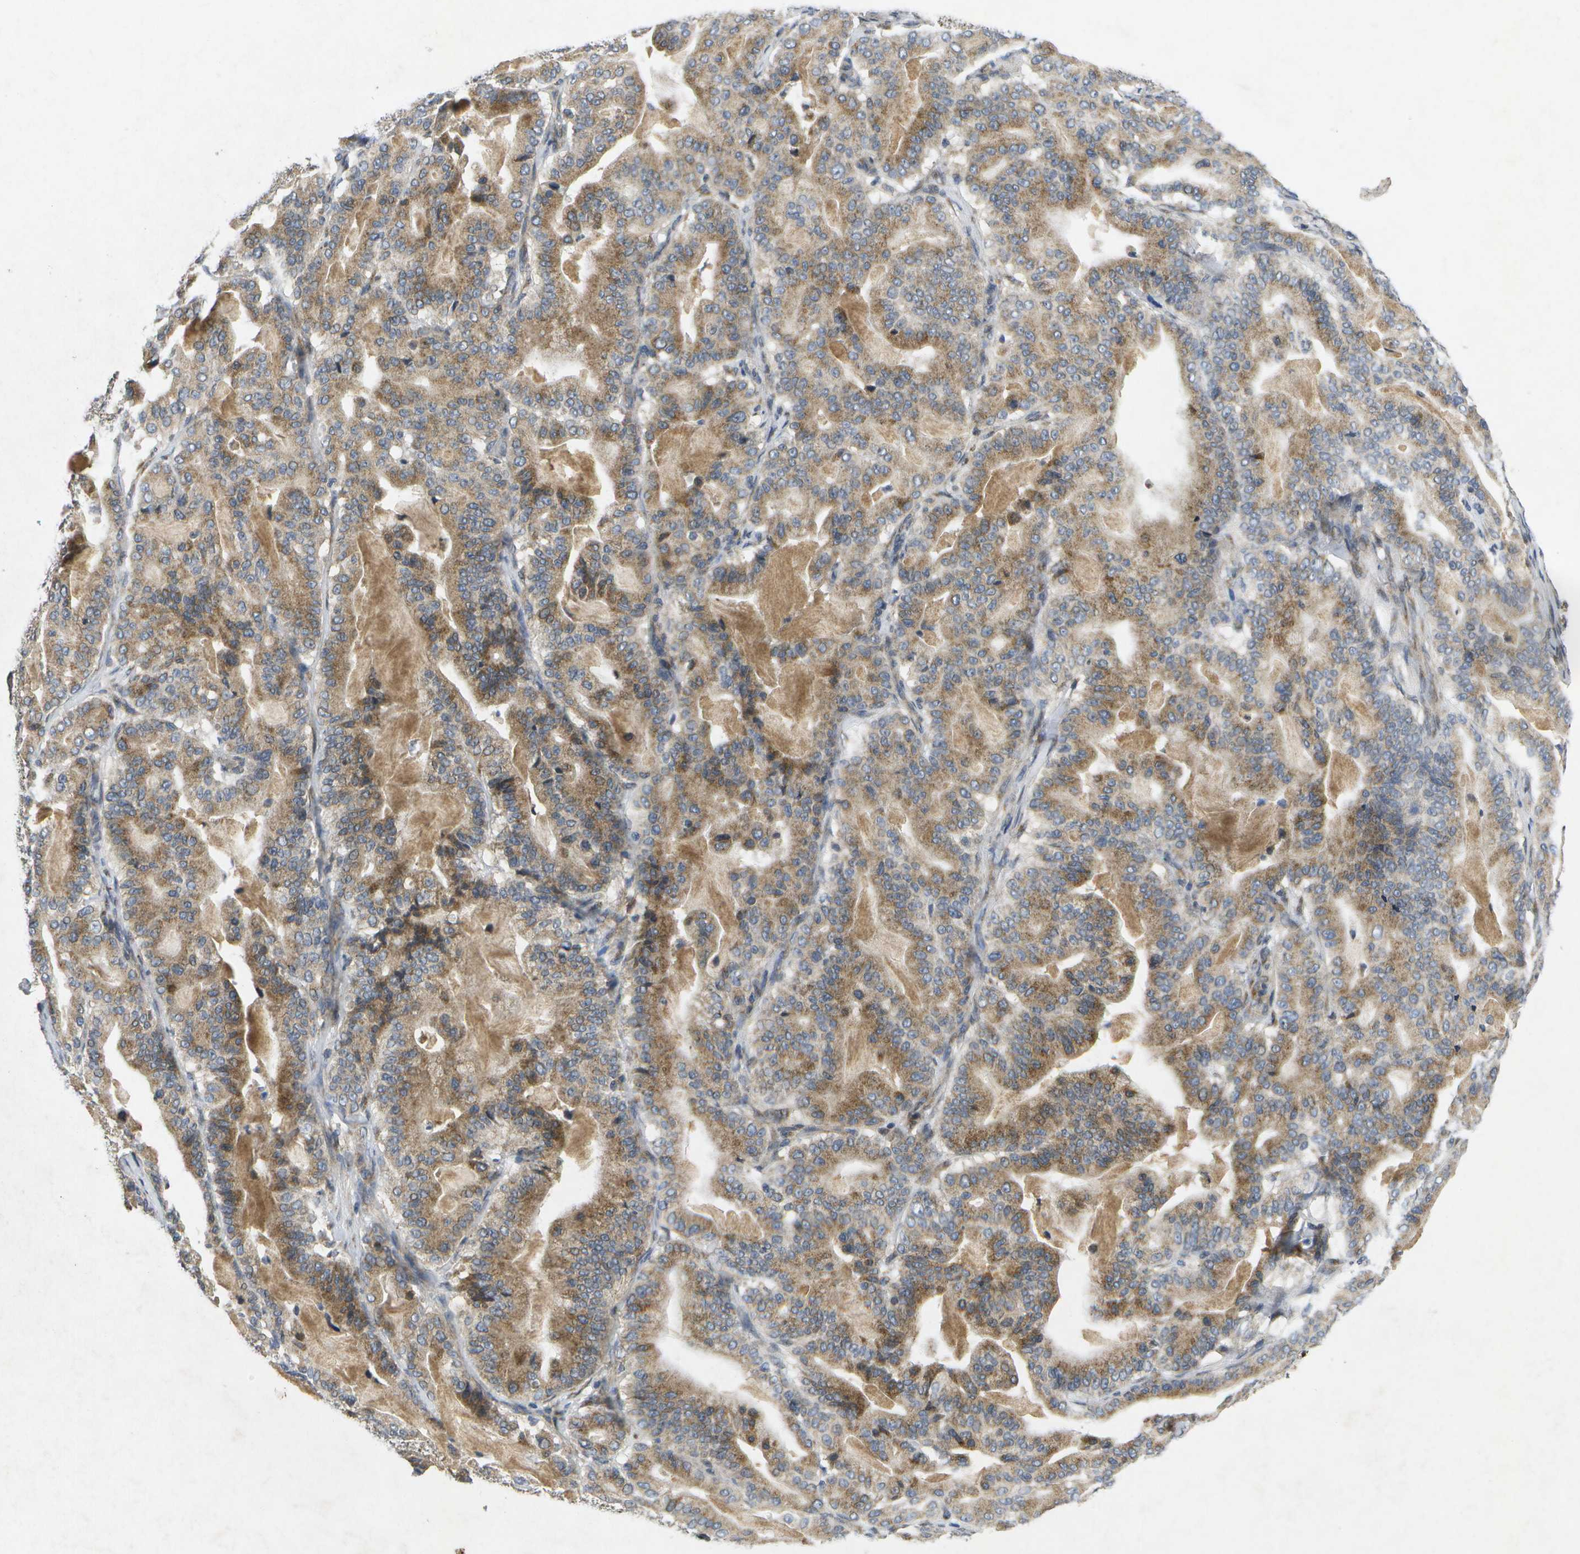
{"staining": {"intensity": "moderate", "quantity": ">75%", "location": "cytoplasmic/membranous"}, "tissue": "pancreatic cancer", "cell_type": "Tumor cells", "image_type": "cancer", "snomed": [{"axis": "morphology", "description": "Adenocarcinoma, NOS"}, {"axis": "topography", "description": "Pancreas"}], "caption": "Brown immunohistochemical staining in human pancreatic adenocarcinoma reveals moderate cytoplasmic/membranous staining in approximately >75% of tumor cells.", "gene": "KDELR1", "patient": {"sex": "male", "age": 63}}